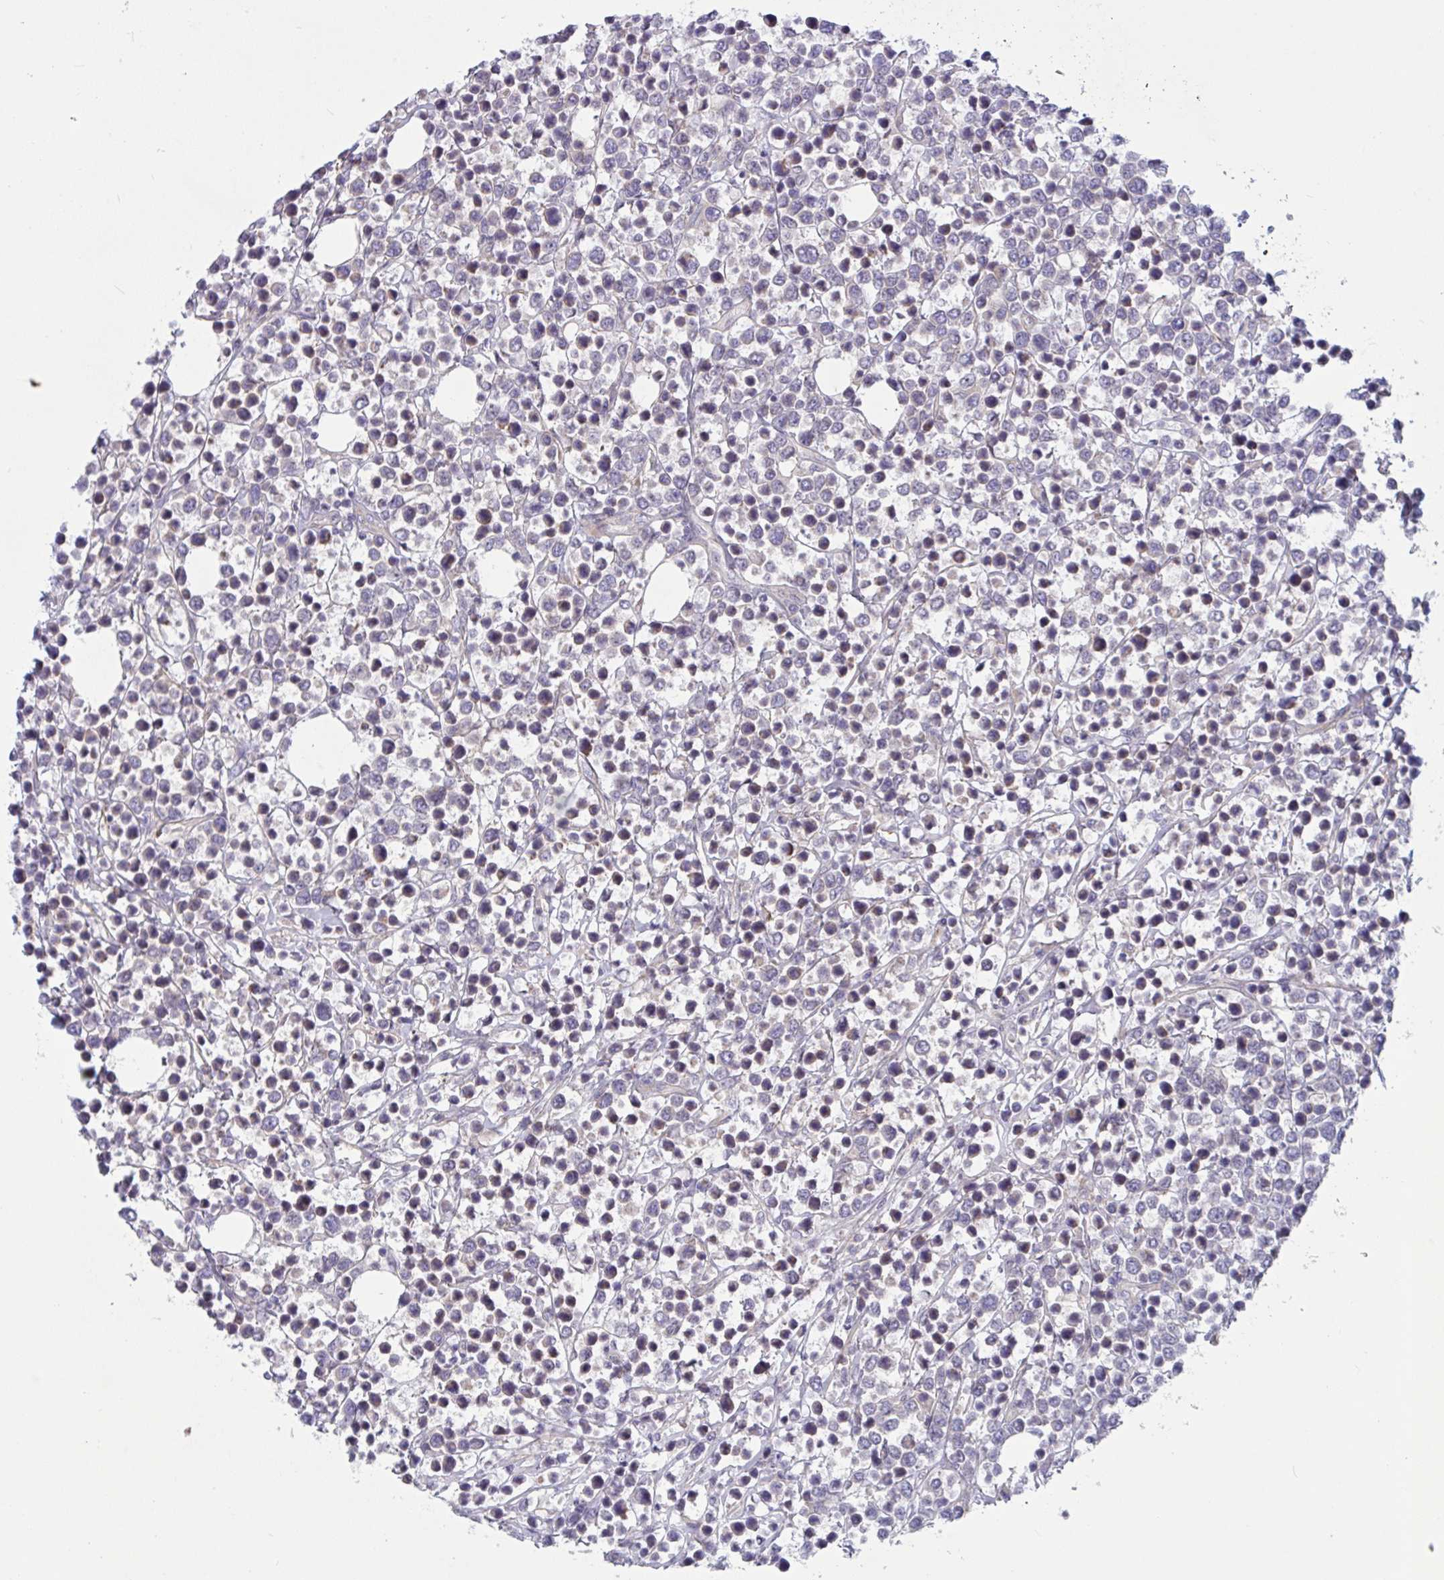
{"staining": {"intensity": "weak", "quantity": "25%-75%", "location": "cytoplasmic/membranous"}, "tissue": "lymphoma", "cell_type": "Tumor cells", "image_type": "cancer", "snomed": [{"axis": "morphology", "description": "Malignant lymphoma, non-Hodgkin's type, Low grade"}, {"axis": "topography", "description": "Lymph node"}], "caption": "The micrograph displays staining of lymphoma, revealing weak cytoplasmic/membranous protein staining (brown color) within tumor cells.", "gene": "TANK", "patient": {"sex": "male", "age": 60}}